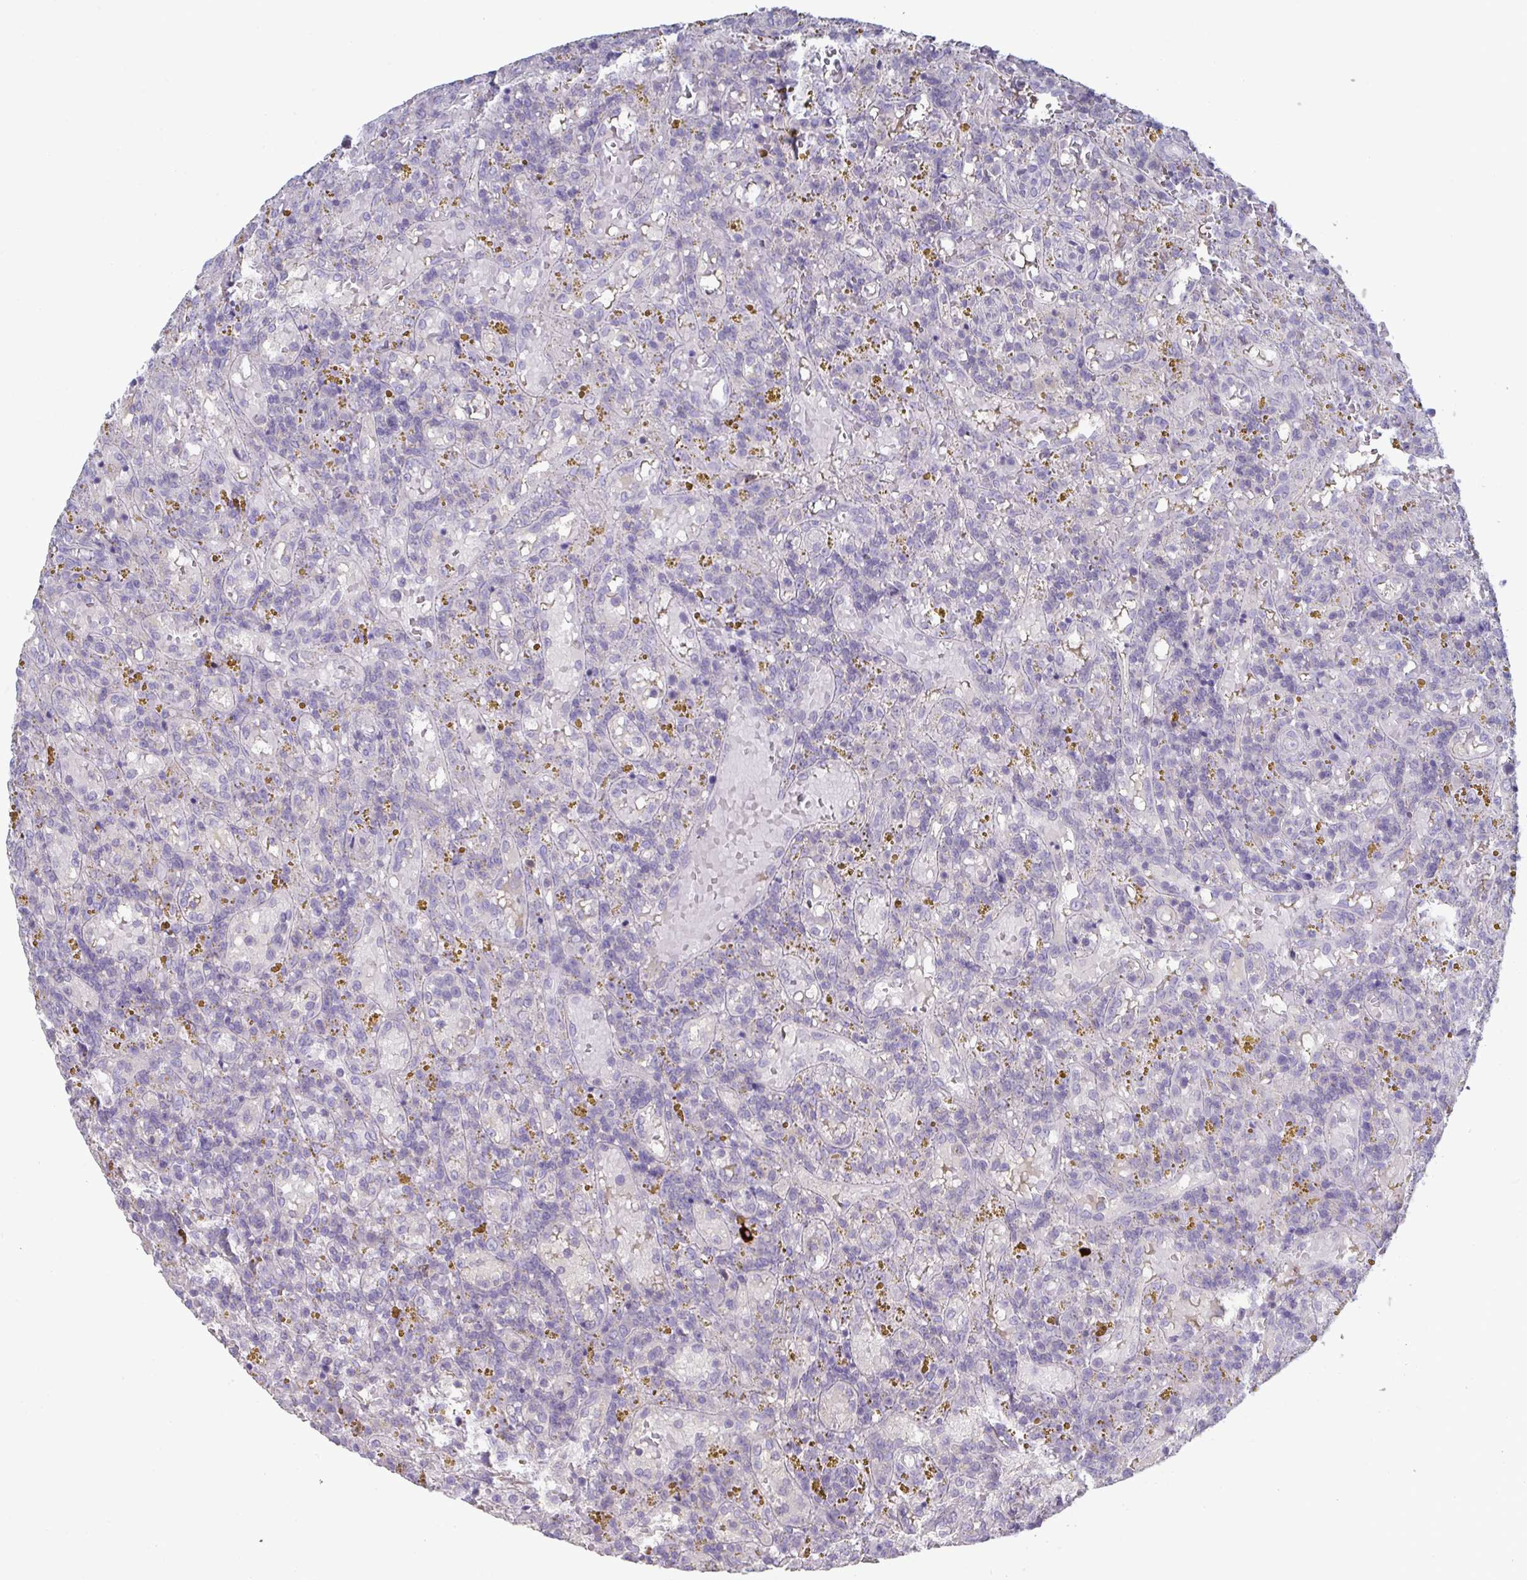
{"staining": {"intensity": "negative", "quantity": "none", "location": "none"}, "tissue": "lymphoma", "cell_type": "Tumor cells", "image_type": "cancer", "snomed": [{"axis": "morphology", "description": "Malignant lymphoma, non-Hodgkin's type, Low grade"}, {"axis": "topography", "description": "Spleen"}], "caption": "Histopathology image shows no significant protein staining in tumor cells of lymphoma.", "gene": "STK26", "patient": {"sex": "female", "age": 65}}